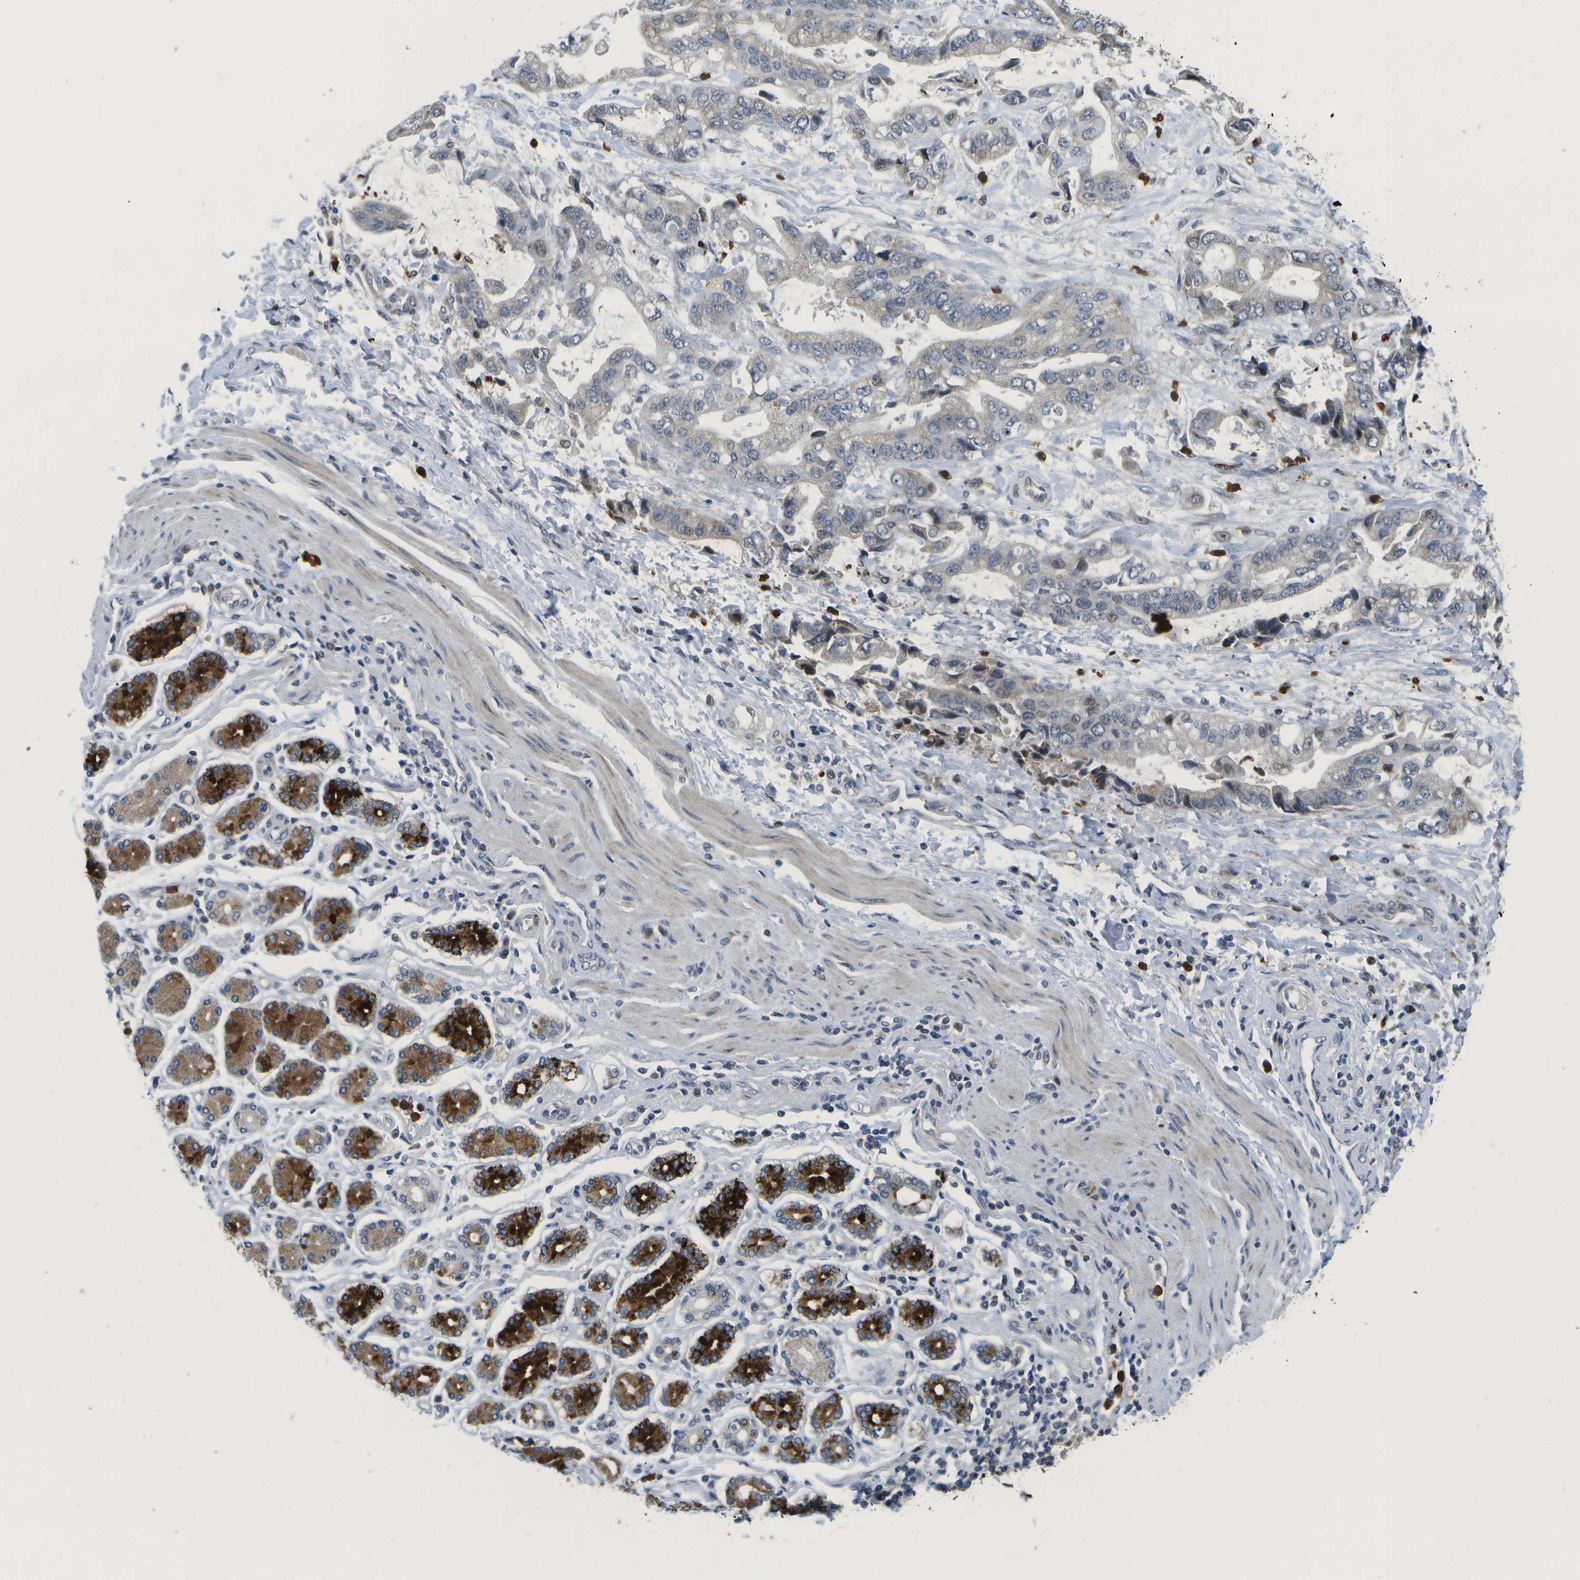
{"staining": {"intensity": "weak", "quantity": "<25%", "location": "cytoplasmic/membranous"}, "tissue": "stomach cancer", "cell_type": "Tumor cells", "image_type": "cancer", "snomed": [{"axis": "morphology", "description": "Normal tissue, NOS"}, {"axis": "morphology", "description": "Adenocarcinoma, NOS"}, {"axis": "topography", "description": "Stomach"}], "caption": "Stomach cancer stained for a protein using immunohistochemistry (IHC) displays no expression tumor cells.", "gene": "GALNT15", "patient": {"sex": "male", "age": 62}}